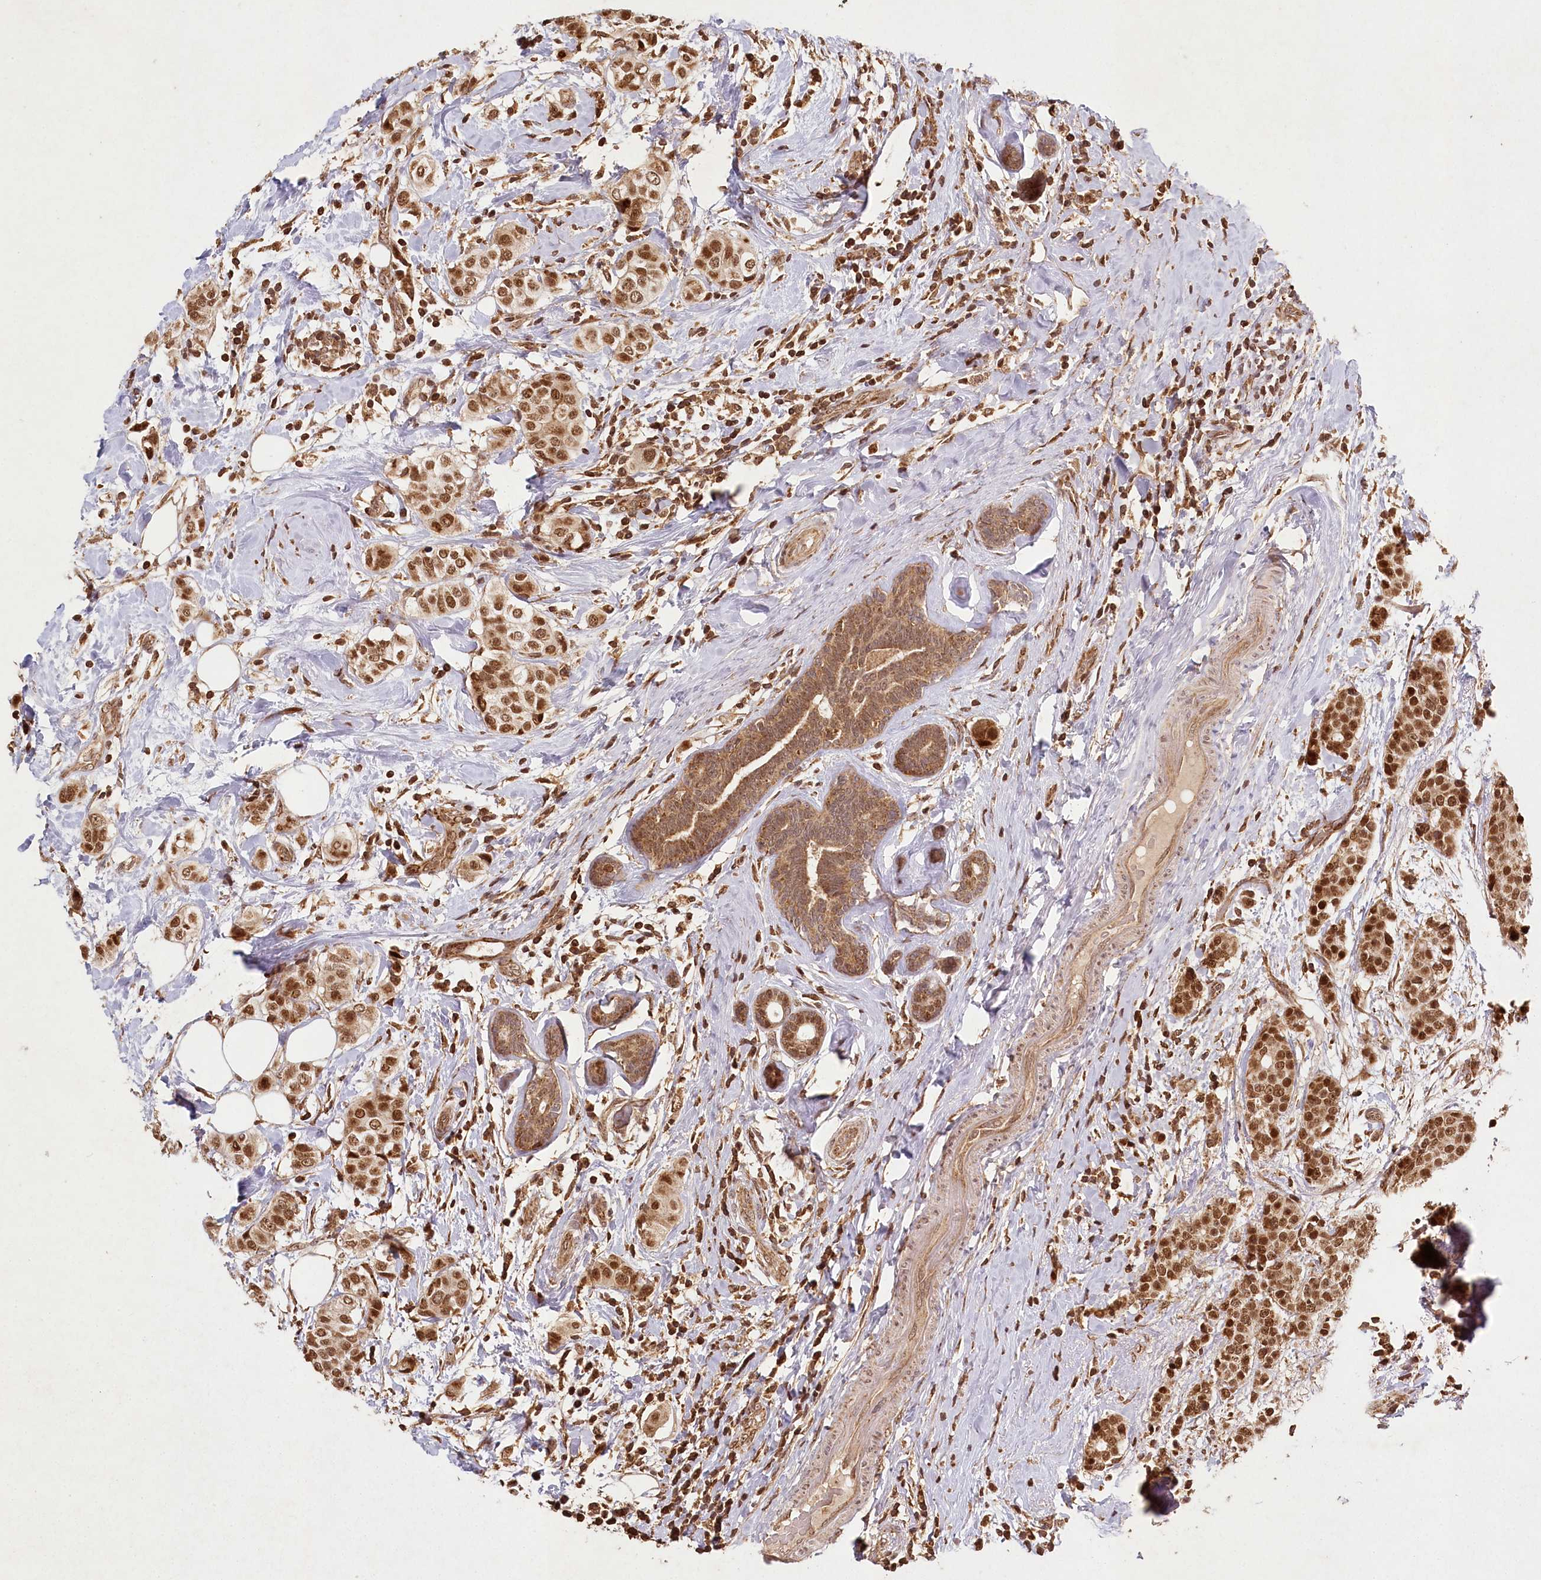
{"staining": {"intensity": "moderate", "quantity": ">75%", "location": "cytoplasmic/membranous,nuclear"}, "tissue": "breast cancer", "cell_type": "Tumor cells", "image_type": "cancer", "snomed": [{"axis": "morphology", "description": "Lobular carcinoma"}, {"axis": "topography", "description": "Breast"}], "caption": "Immunohistochemical staining of human lobular carcinoma (breast) demonstrates moderate cytoplasmic/membranous and nuclear protein positivity in approximately >75% of tumor cells.", "gene": "MICU1", "patient": {"sex": "female", "age": 51}}